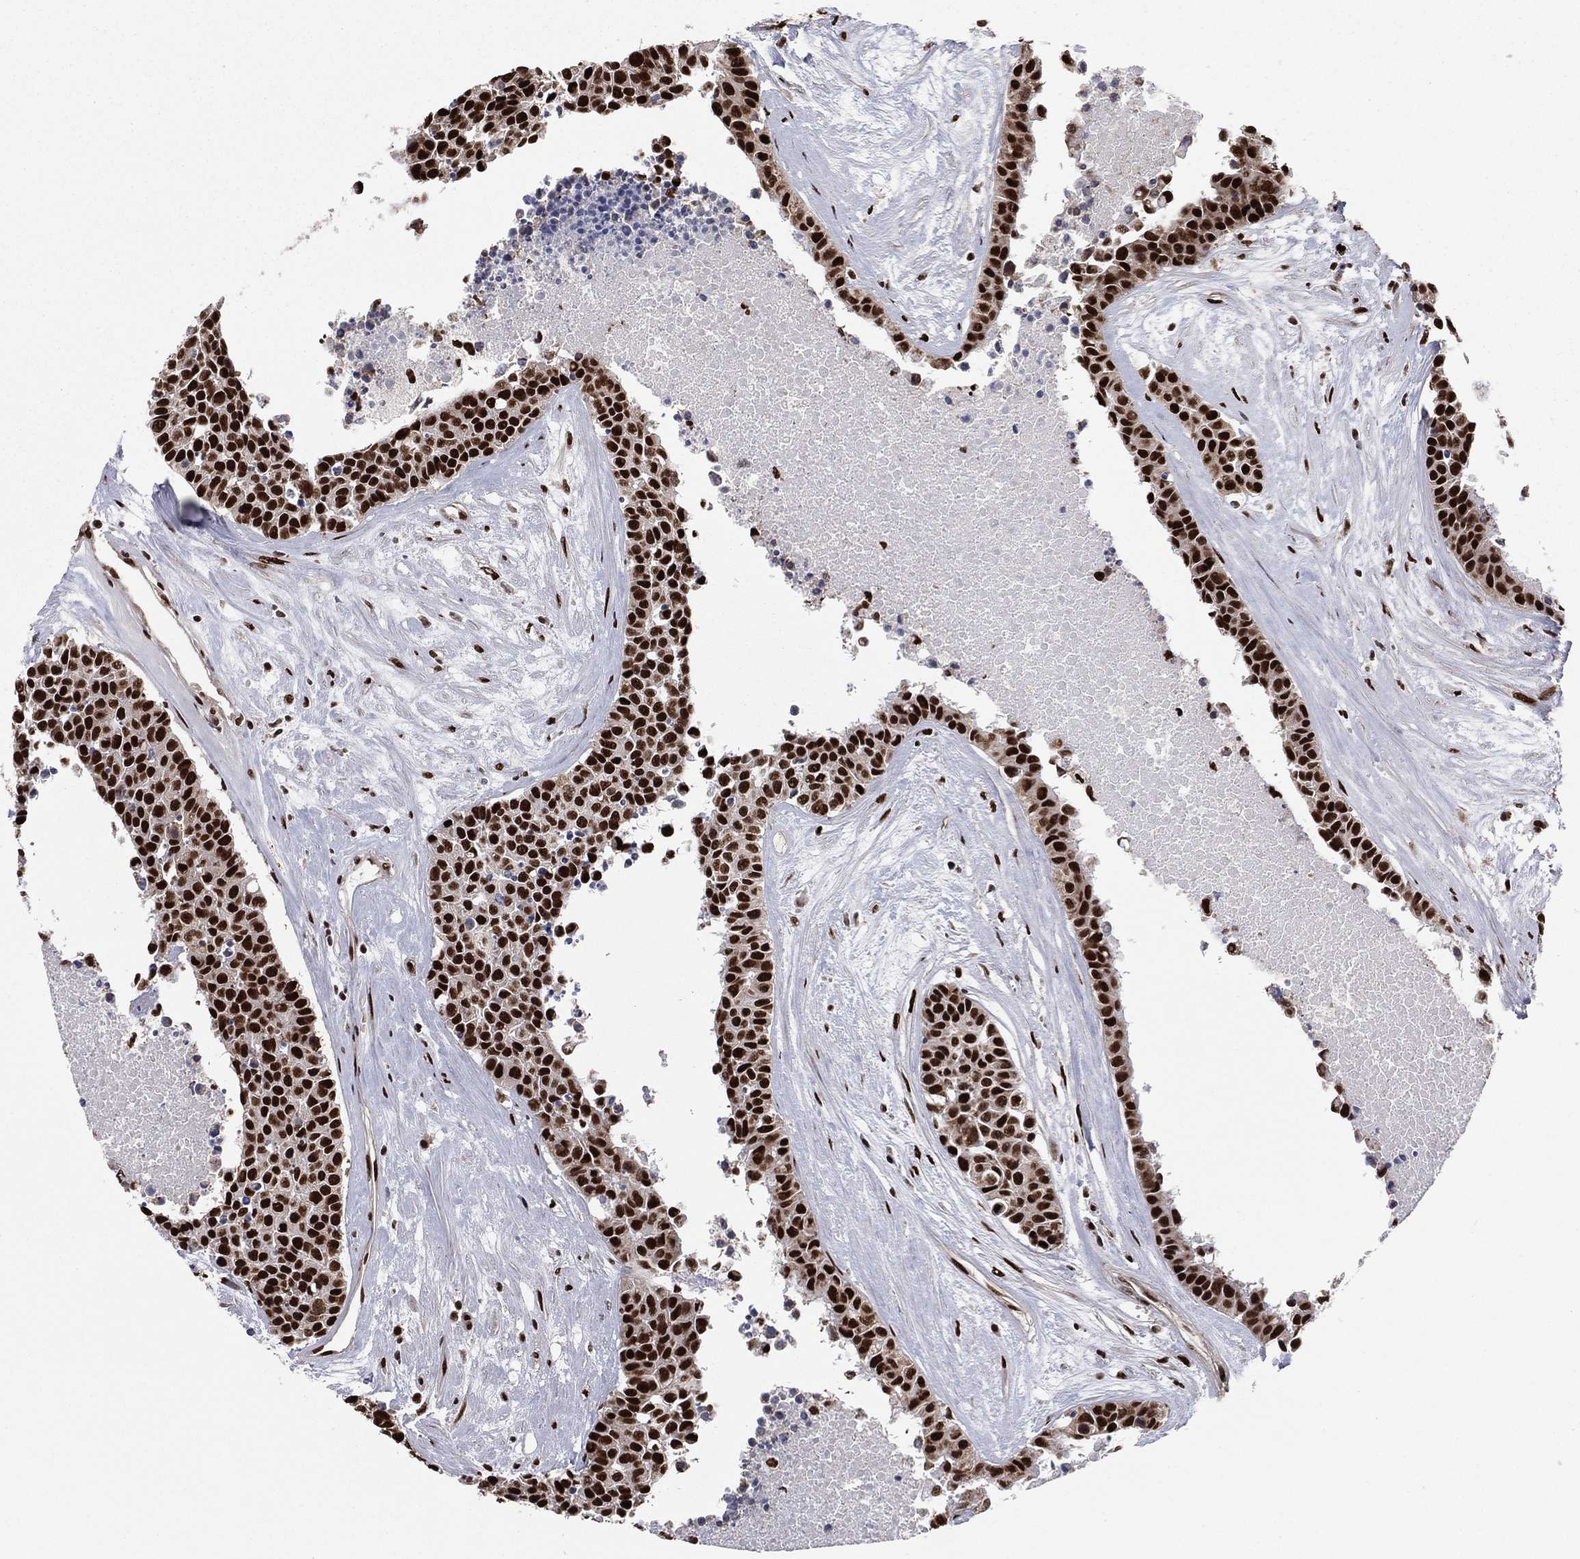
{"staining": {"intensity": "strong", "quantity": ">75%", "location": "nuclear"}, "tissue": "carcinoid", "cell_type": "Tumor cells", "image_type": "cancer", "snomed": [{"axis": "morphology", "description": "Carcinoid, malignant, NOS"}, {"axis": "topography", "description": "Colon"}], "caption": "This image shows immunohistochemistry (IHC) staining of human carcinoid, with high strong nuclear positivity in approximately >75% of tumor cells.", "gene": "TP53BP1", "patient": {"sex": "male", "age": 81}}